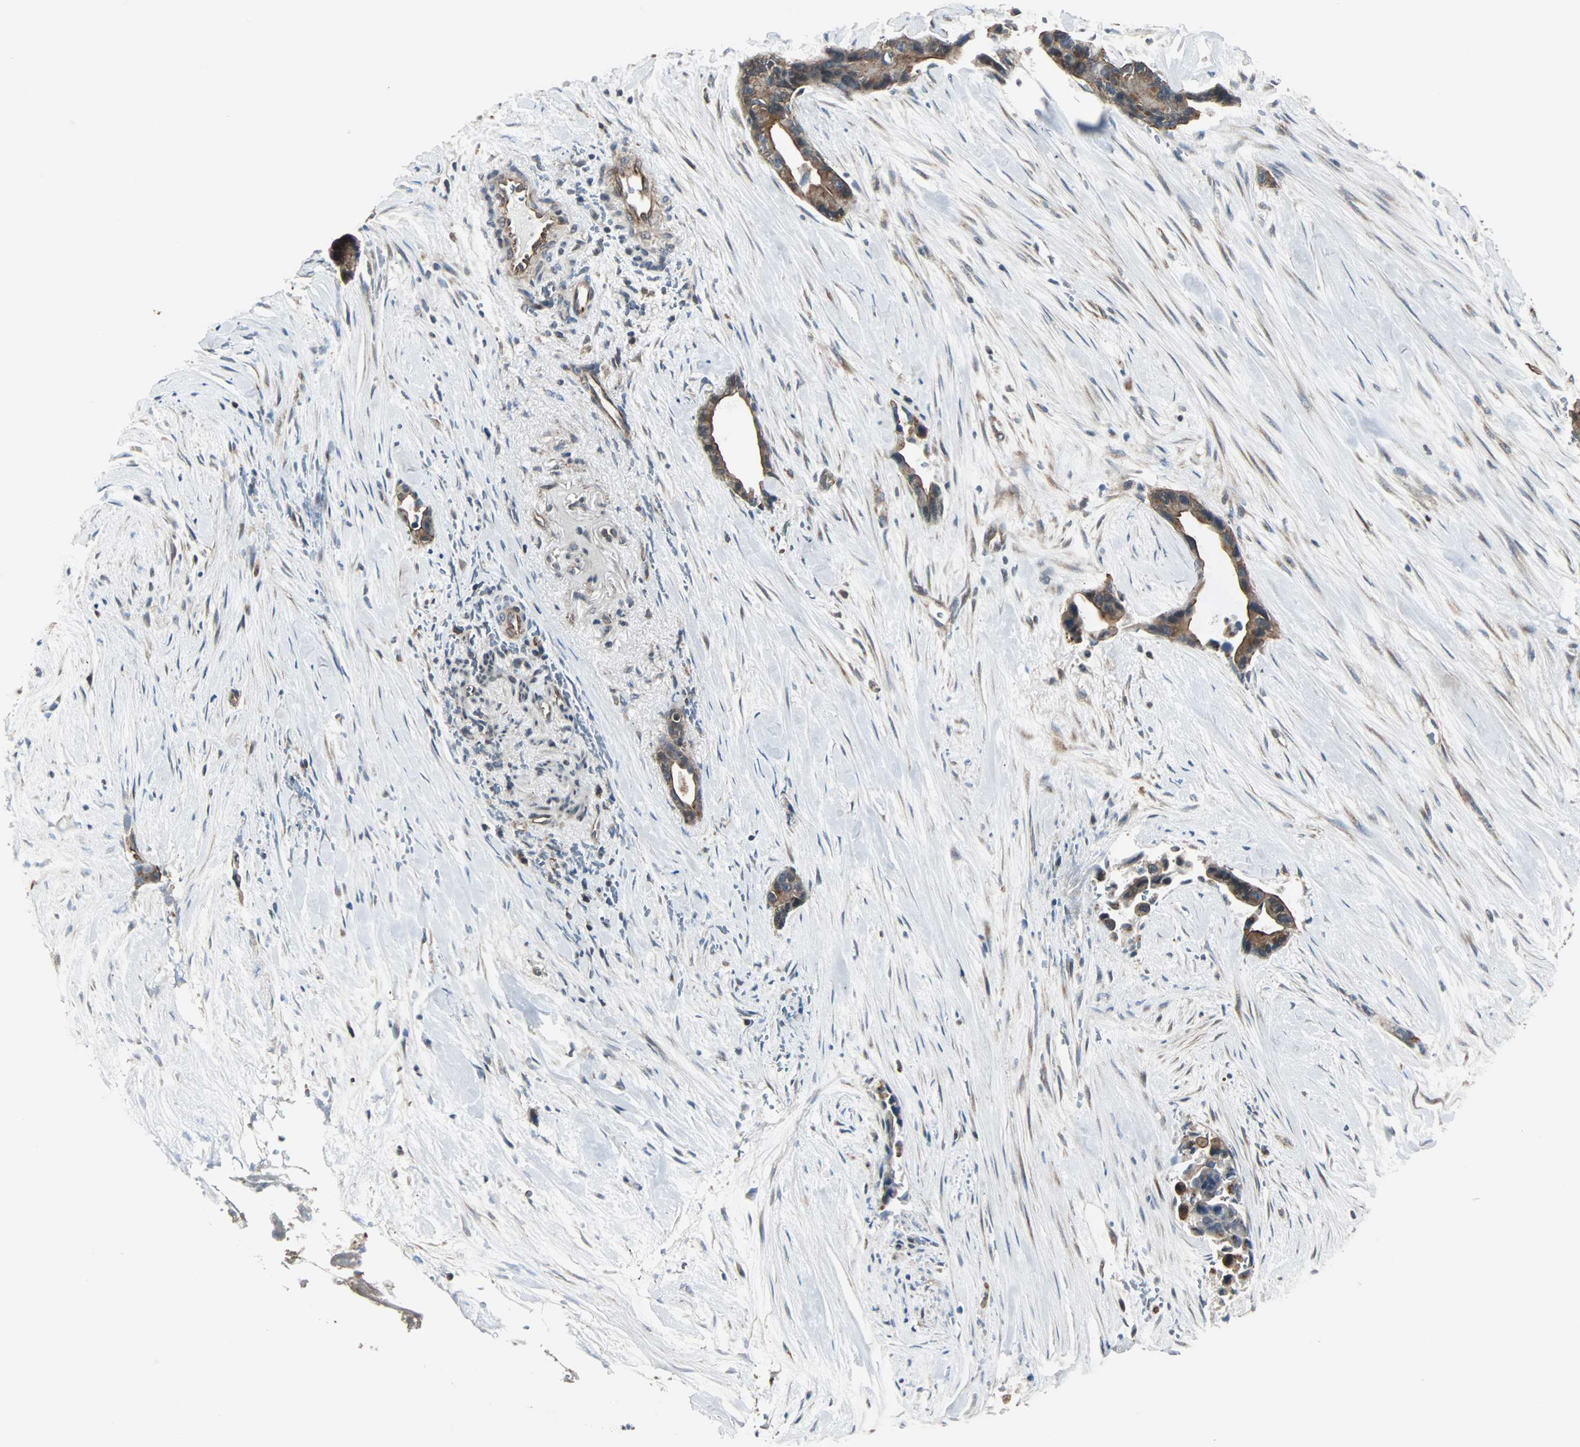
{"staining": {"intensity": "moderate", "quantity": ">75%", "location": "cytoplasmic/membranous"}, "tissue": "liver cancer", "cell_type": "Tumor cells", "image_type": "cancer", "snomed": [{"axis": "morphology", "description": "Cholangiocarcinoma"}, {"axis": "topography", "description": "Liver"}], "caption": "This is a photomicrograph of immunohistochemistry (IHC) staining of cholangiocarcinoma (liver), which shows moderate staining in the cytoplasmic/membranous of tumor cells.", "gene": "CHP1", "patient": {"sex": "female", "age": 55}}